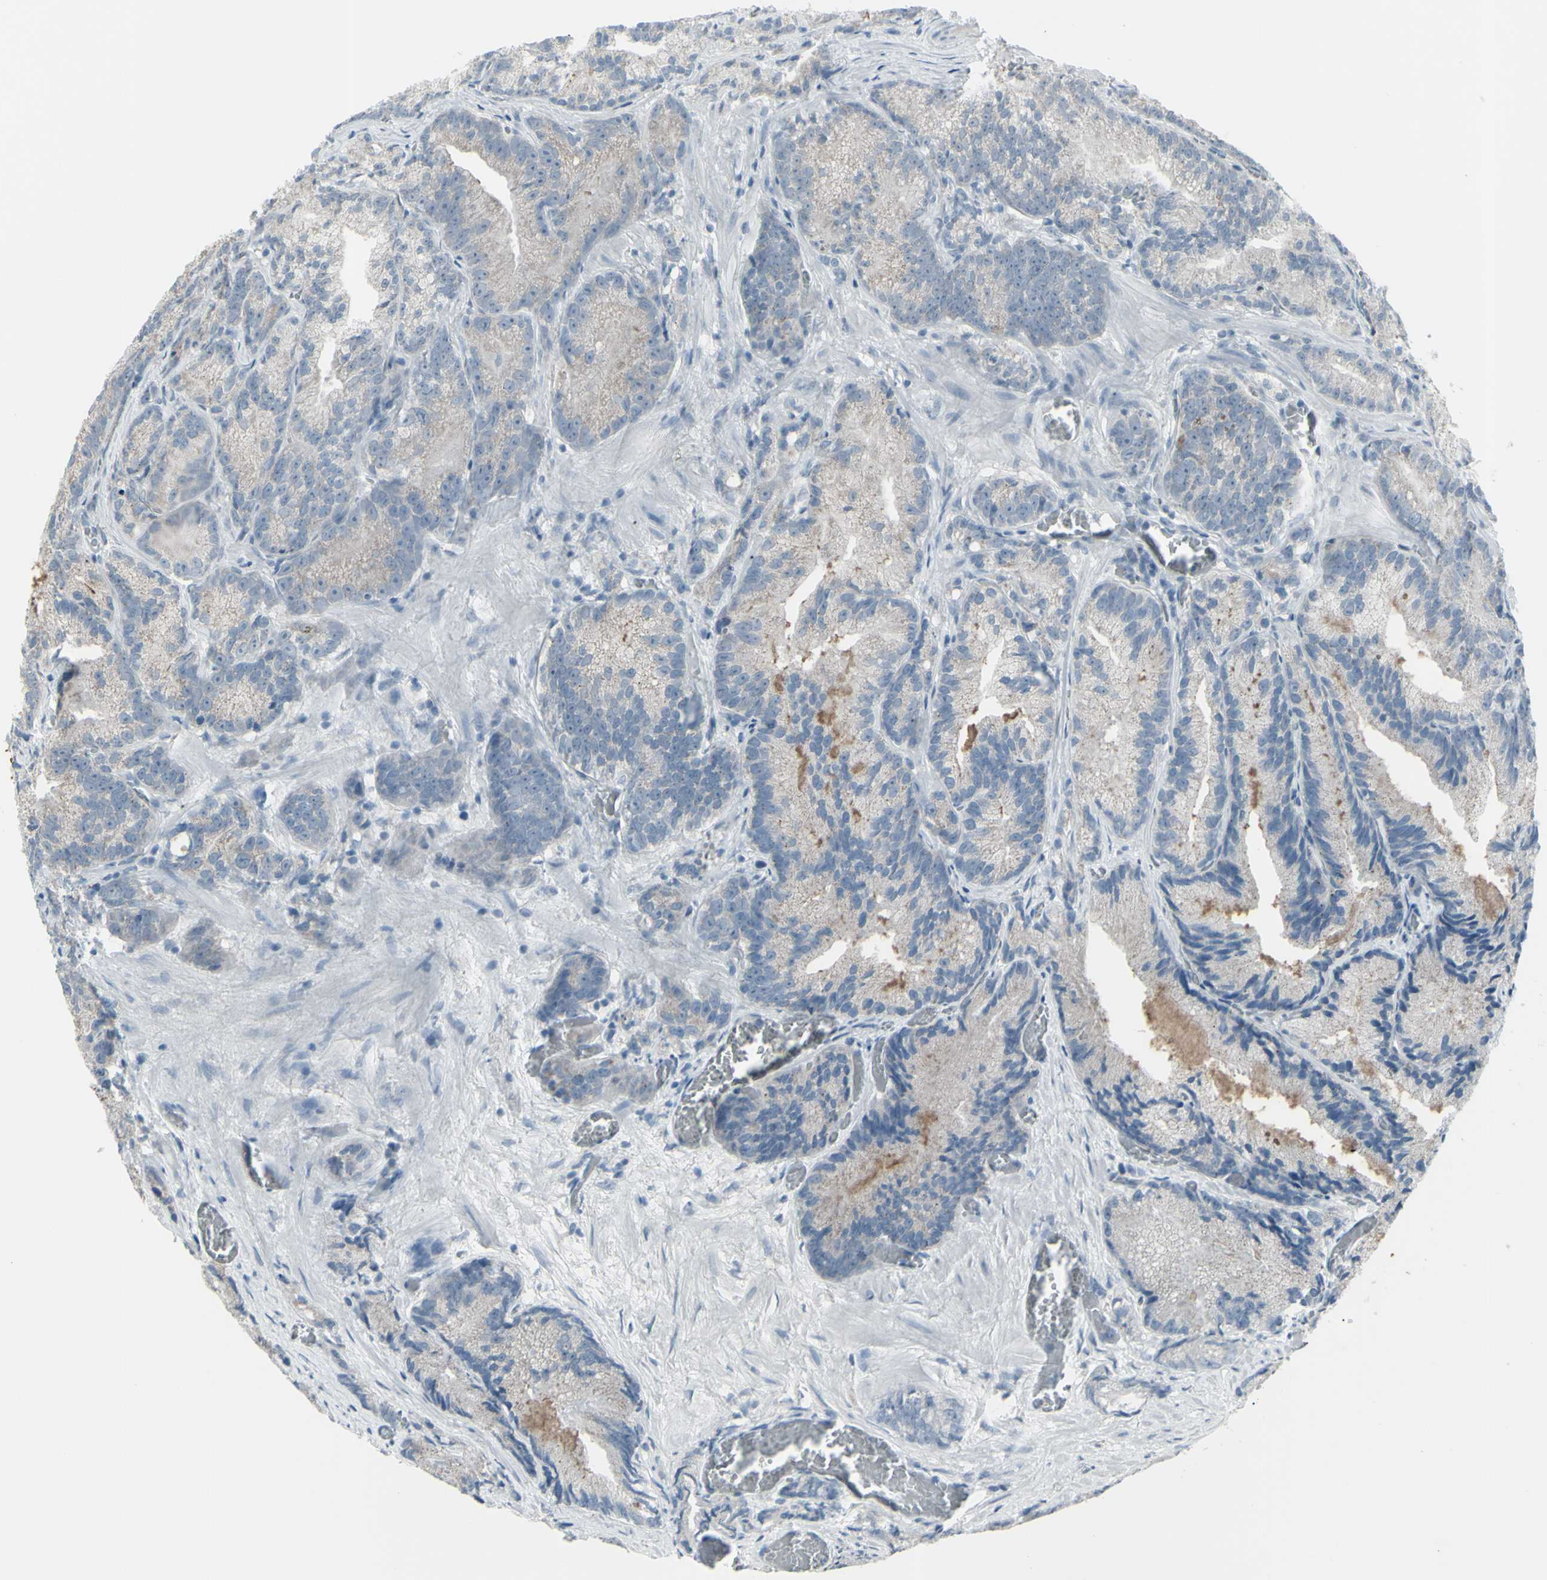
{"staining": {"intensity": "weak", "quantity": "25%-75%", "location": "cytoplasmic/membranous"}, "tissue": "prostate cancer", "cell_type": "Tumor cells", "image_type": "cancer", "snomed": [{"axis": "morphology", "description": "Adenocarcinoma, Low grade"}, {"axis": "topography", "description": "Prostate"}], "caption": "A histopathology image of prostate adenocarcinoma (low-grade) stained for a protein displays weak cytoplasmic/membranous brown staining in tumor cells.", "gene": "RAB3A", "patient": {"sex": "male", "age": 89}}